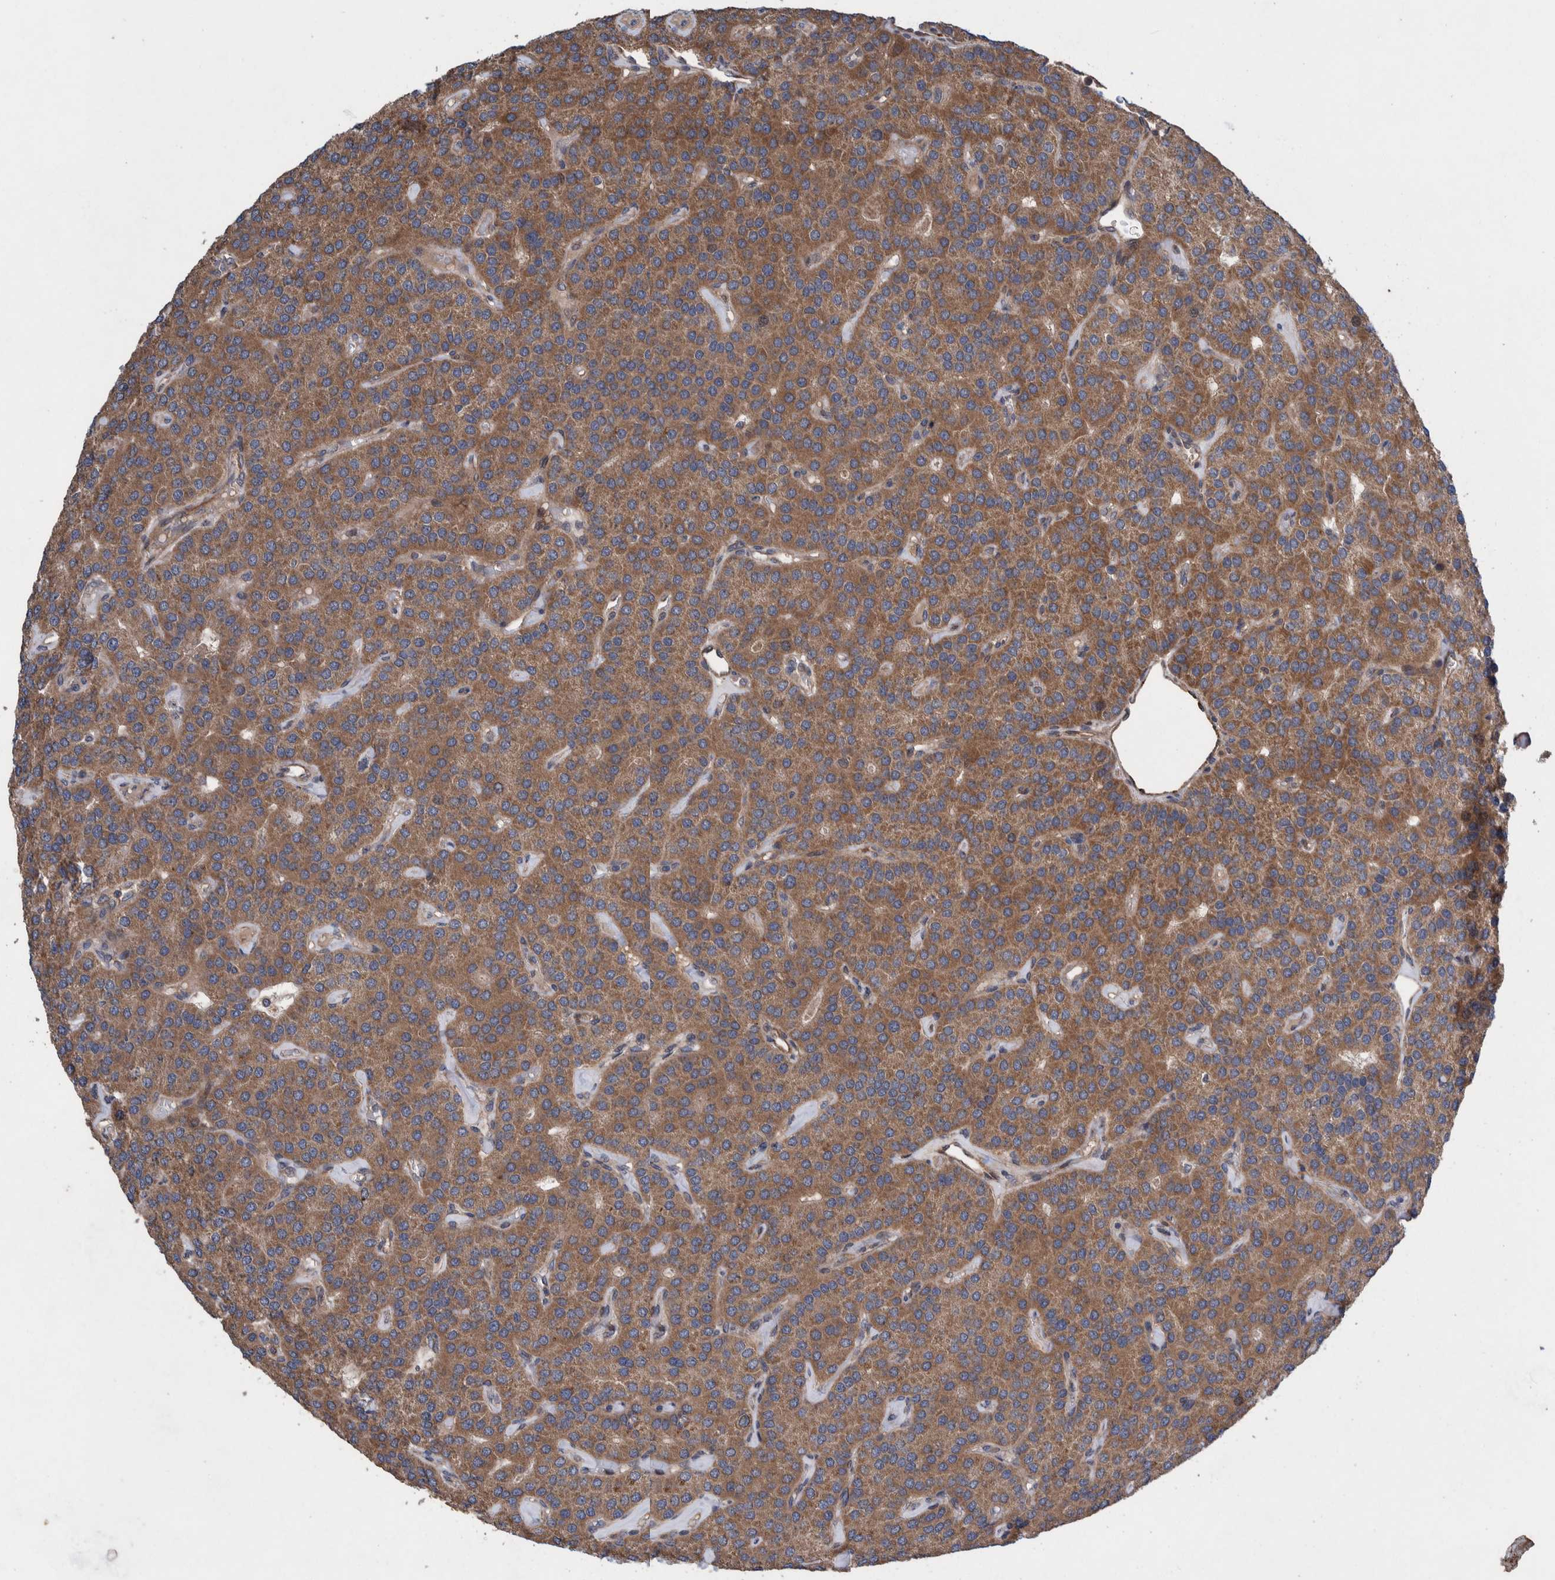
{"staining": {"intensity": "moderate", "quantity": ">75%", "location": "cytoplasmic/membranous"}, "tissue": "parathyroid gland", "cell_type": "Glandular cells", "image_type": "normal", "snomed": [{"axis": "morphology", "description": "Normal tissue, NOS"}, {"axis": "morphology", "description": "Adenoma, NOS"}, {"axis": "topography", "description": "Parathyroid gland"}], "caption": "Unremarkable parathyroid gland demonstrates moderate cytoplasmic/membranous staining in about >75% of glandular cells, visualized by immunohistochemistry.", "gene": "PIK3R6", "patient": {"sex": "female", "age": 86}}